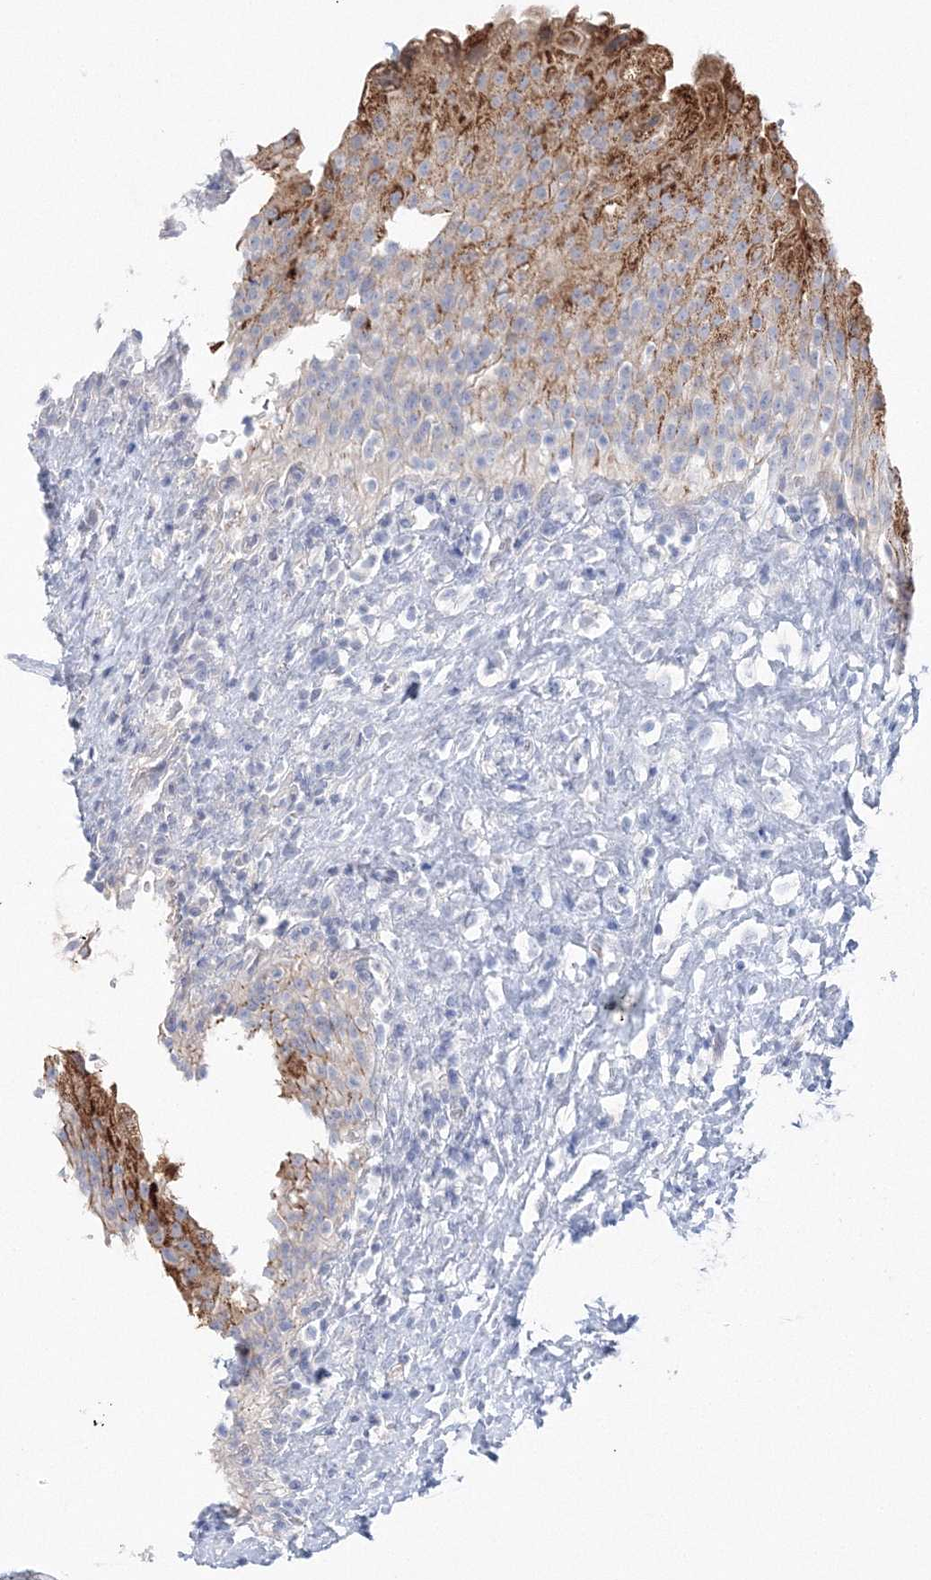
{"staining": {"intensity": "strong", "quantity": "25%-75%", "location": "cytoplasmic/membranous"}, "tissue": "urinary bladder", "cell_type": "Urothelial cells", "image_type": "normal", "snomed": [{"axis": "morphology", "description": "Normal tissue, NOS"}, {"axis": "topography", "description": "Urinary bladder"}], "caption": "Human urinary bladder stained with a brown dye reveals strong cytoplasmic/membranous positive expression in approximately 25%-75% of urothelial cells.", "gene": "HMGCS1", "patient": {"sex": "female", "age": 27}}